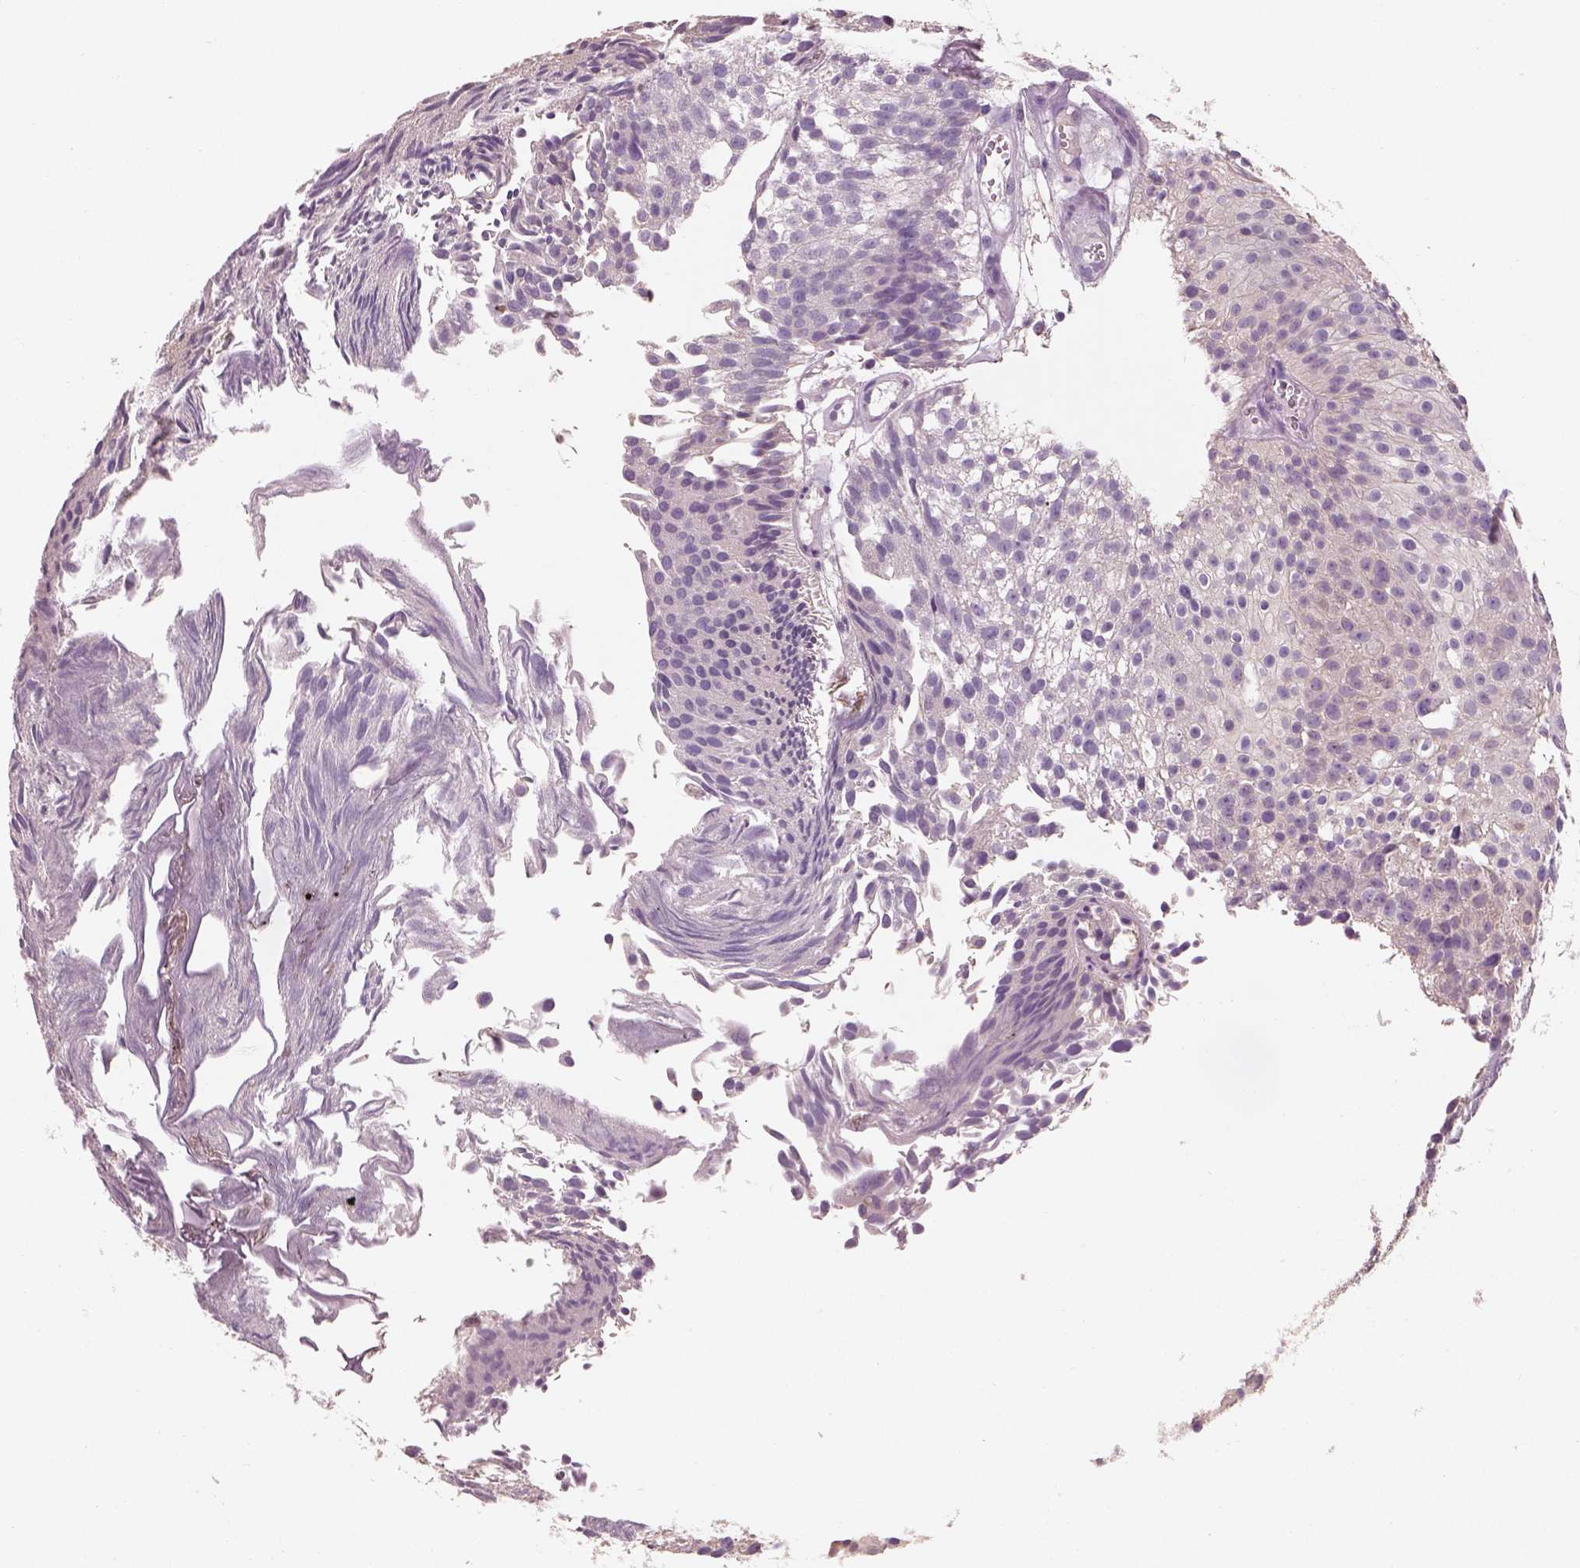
{"staining": {"intensity": "negative", "quantity": "none", "location": "none"}, "tissue": "urothelial cancer", "cell_type": "Tumor cells", "image_type": "cancer", "snomed": [{"axis": "morphology", "description": "Urothelial carcinoma, Low grade"}, {"axis": "topography", "description": "Urinary bladder"}], "caption": "Protein analysis of urothelial cancer reveals no significant staining in tumor cells. The staining was performed using DAB to visualize the protein expression in brown, while the nuclei were stained in blue with hematoxylin (Magnification: 20x).", "gene": "OTUD6A", "patient": {"sex": "male", "age": 70}}